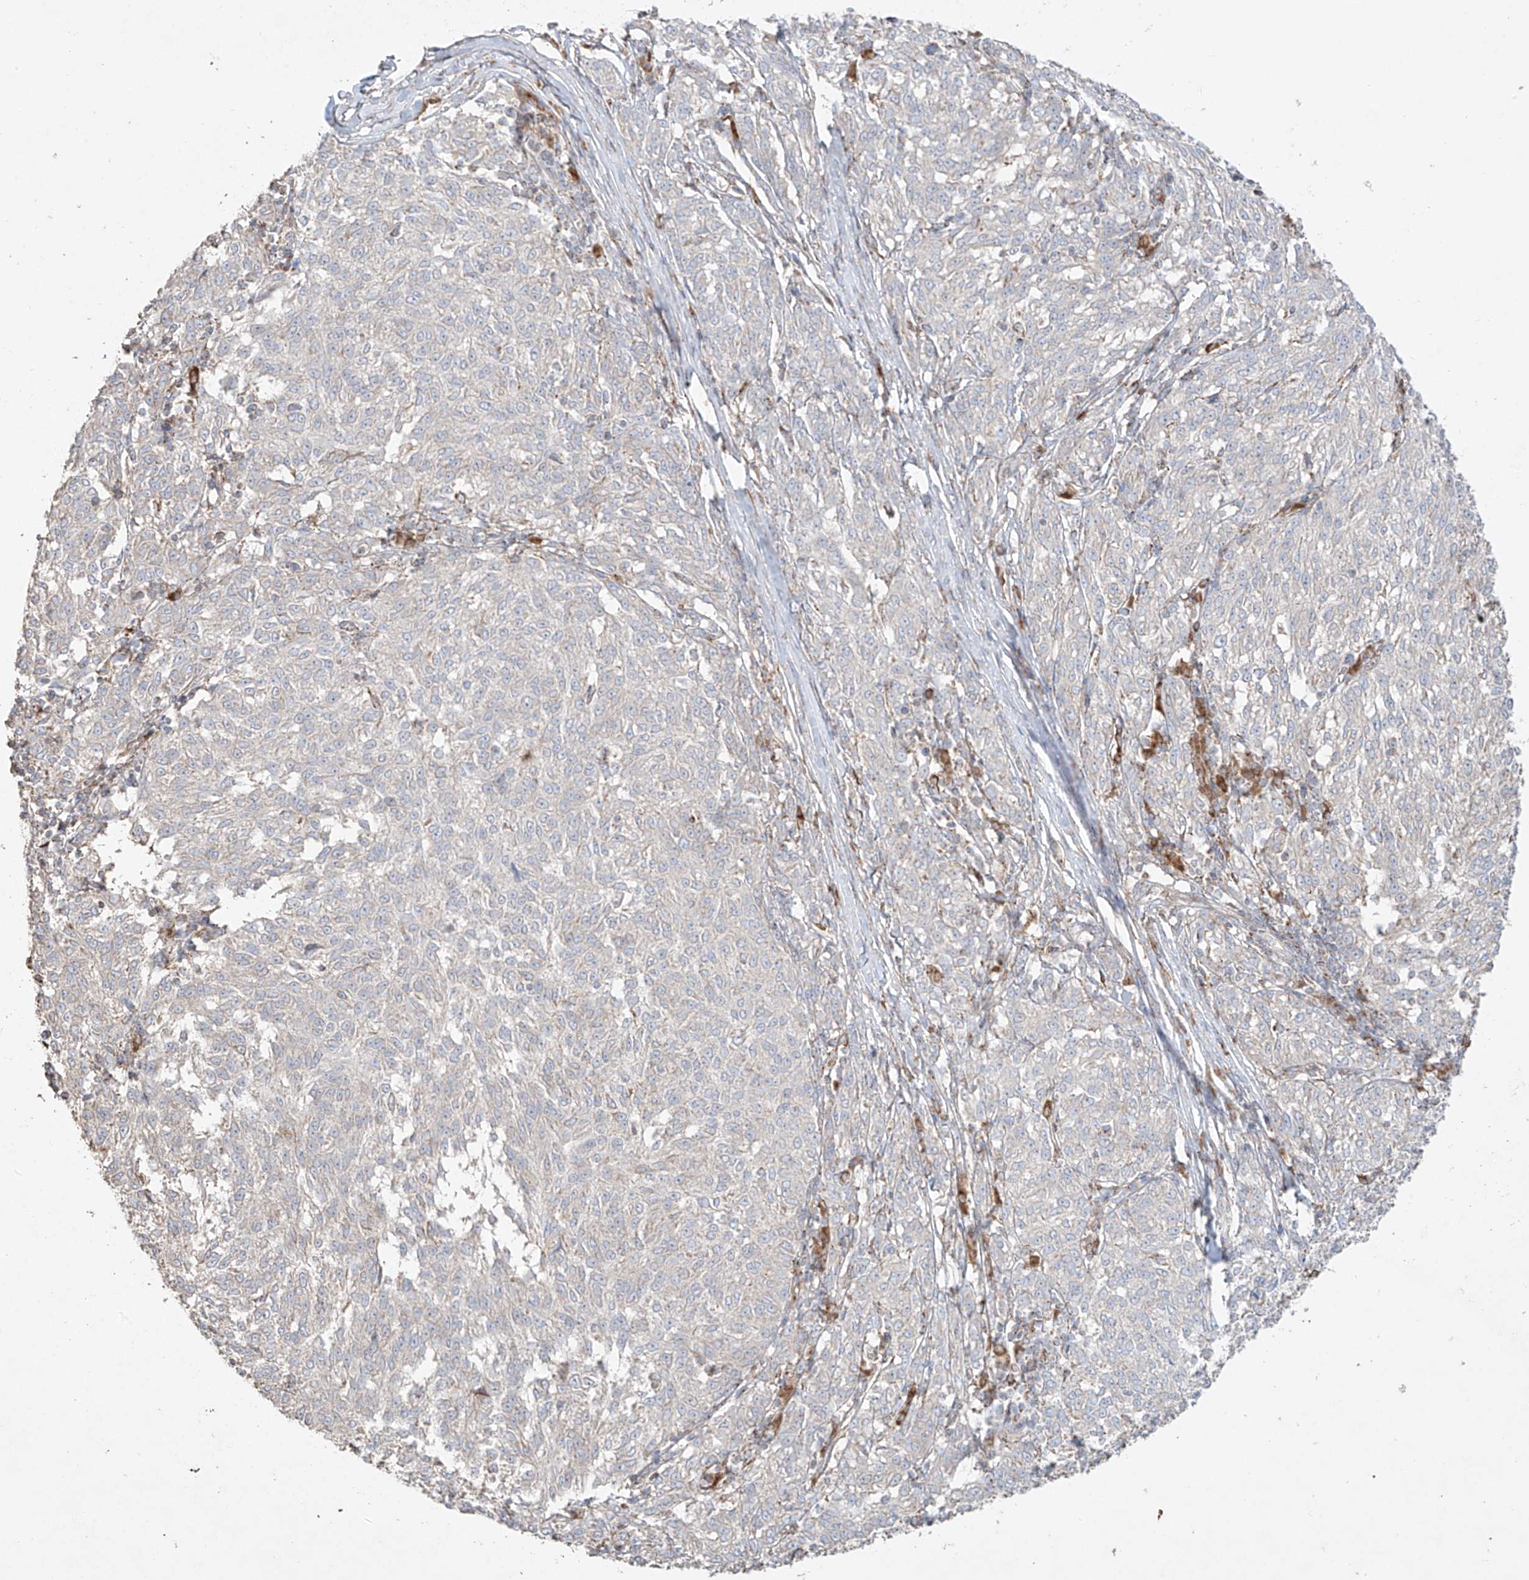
{"staining": {"intensity": "negative", "quantity": "none", "location": "none"}, "tissue": "melanoma", "cell_type": "Tumor cells", "image_type": "cancer", "snomed": [{"axis": "morphology", "description": "Malignant melanoma, NOS"}, {"axis": "topography", "description": "Skin"}], "caption": "IHC of human melanoma demonstrates no staining in tumor cells.", "gene": "COLGALT2", "patient": {"sex": "female", "age": 72}}